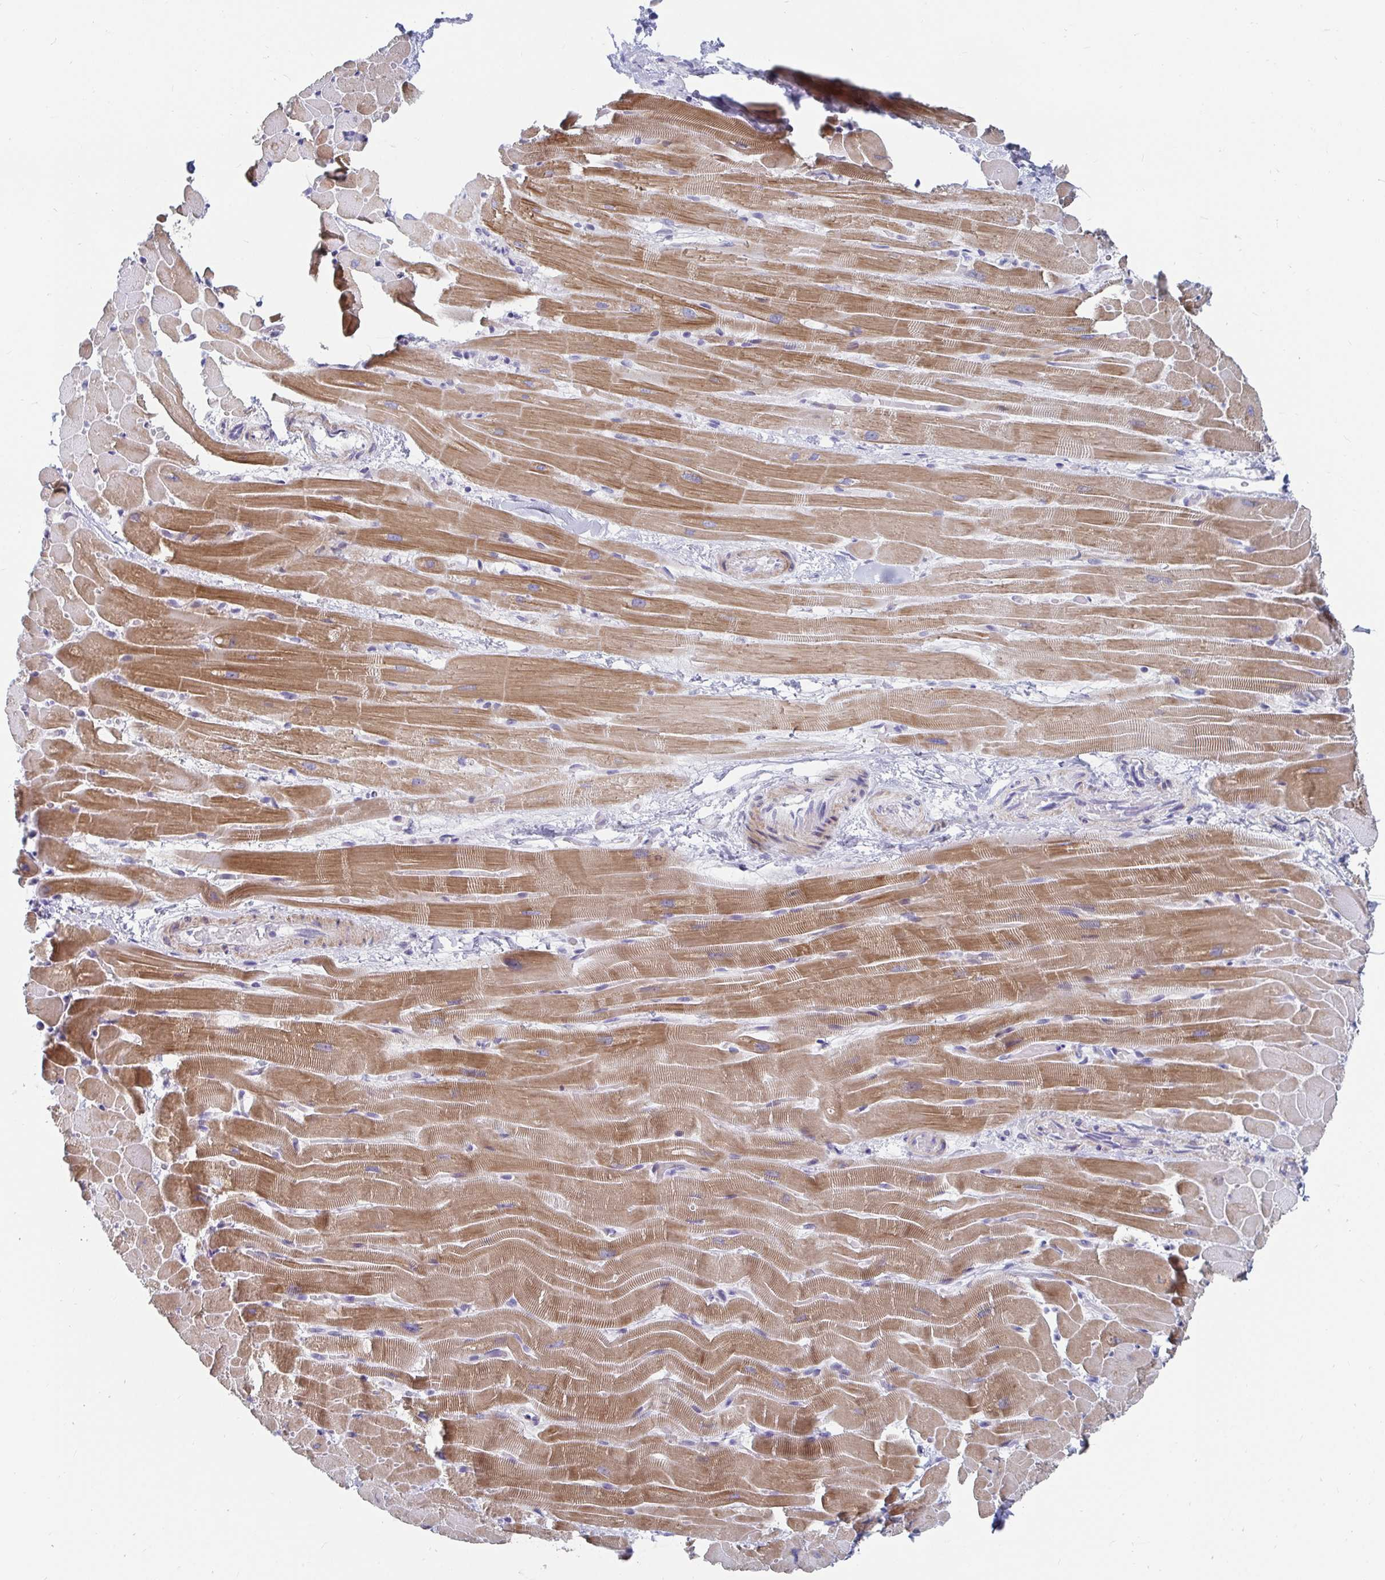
{"staining": {"intensity": "moderate", "quantity": ">75%", "location": "cytoplasmic/membranous"}, "tissue": "heart muscle", "cell_type": "Cardiomyocytes", "image_type": "normal", "snomed": [{"axis": "morphology", "description": "Normal tissue, NOS"}, {"axis": "topography", "description": "Heart"}], "caption": "The image reveals staining of normal heart muscle, revealing moderate cytoplasmic/membranous protein positivity (brown color) within cardiomyocytes.", "gene": "ZFP82", "patient": {"sex": "male", "age": 37}}